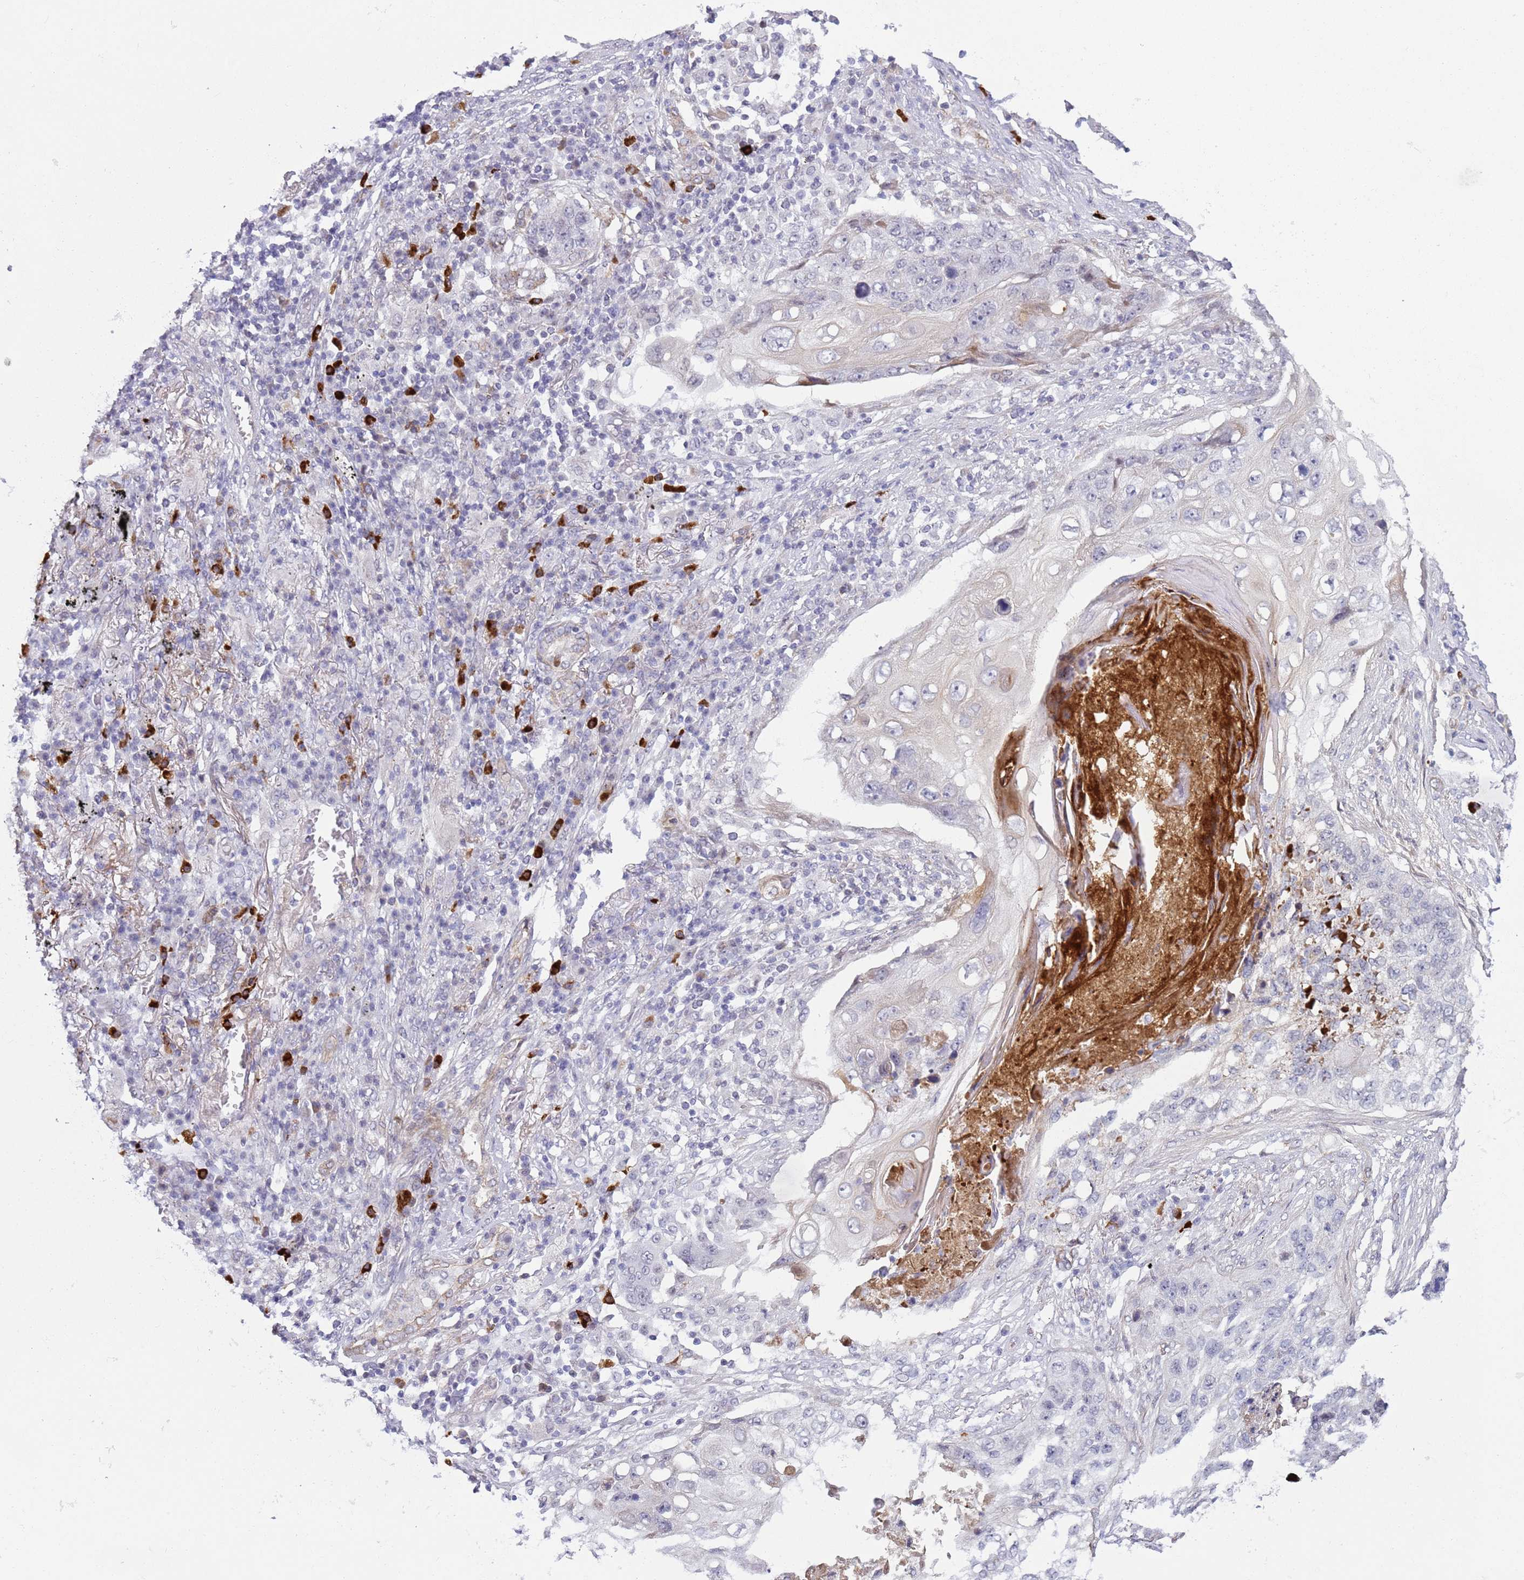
{"staining": {"intensity": "negative", "quantity": "none", "location": "none"}, "tissue": "lung cancer", "cell_type": "Tumor cells", "image_type": "cancer", "snomed": [{"axis": "morphology", "description": "Squamous cell carcinoma, NOS"}, {"axis": "topography", "description": "Lung"}], "caption": "Photomicrograph shows no protein expression in tumor cells of squamous cell carcinoma (lung) tissue.", "gene": "NPAP1", "patient": {"sex": "female", "age": 63}}